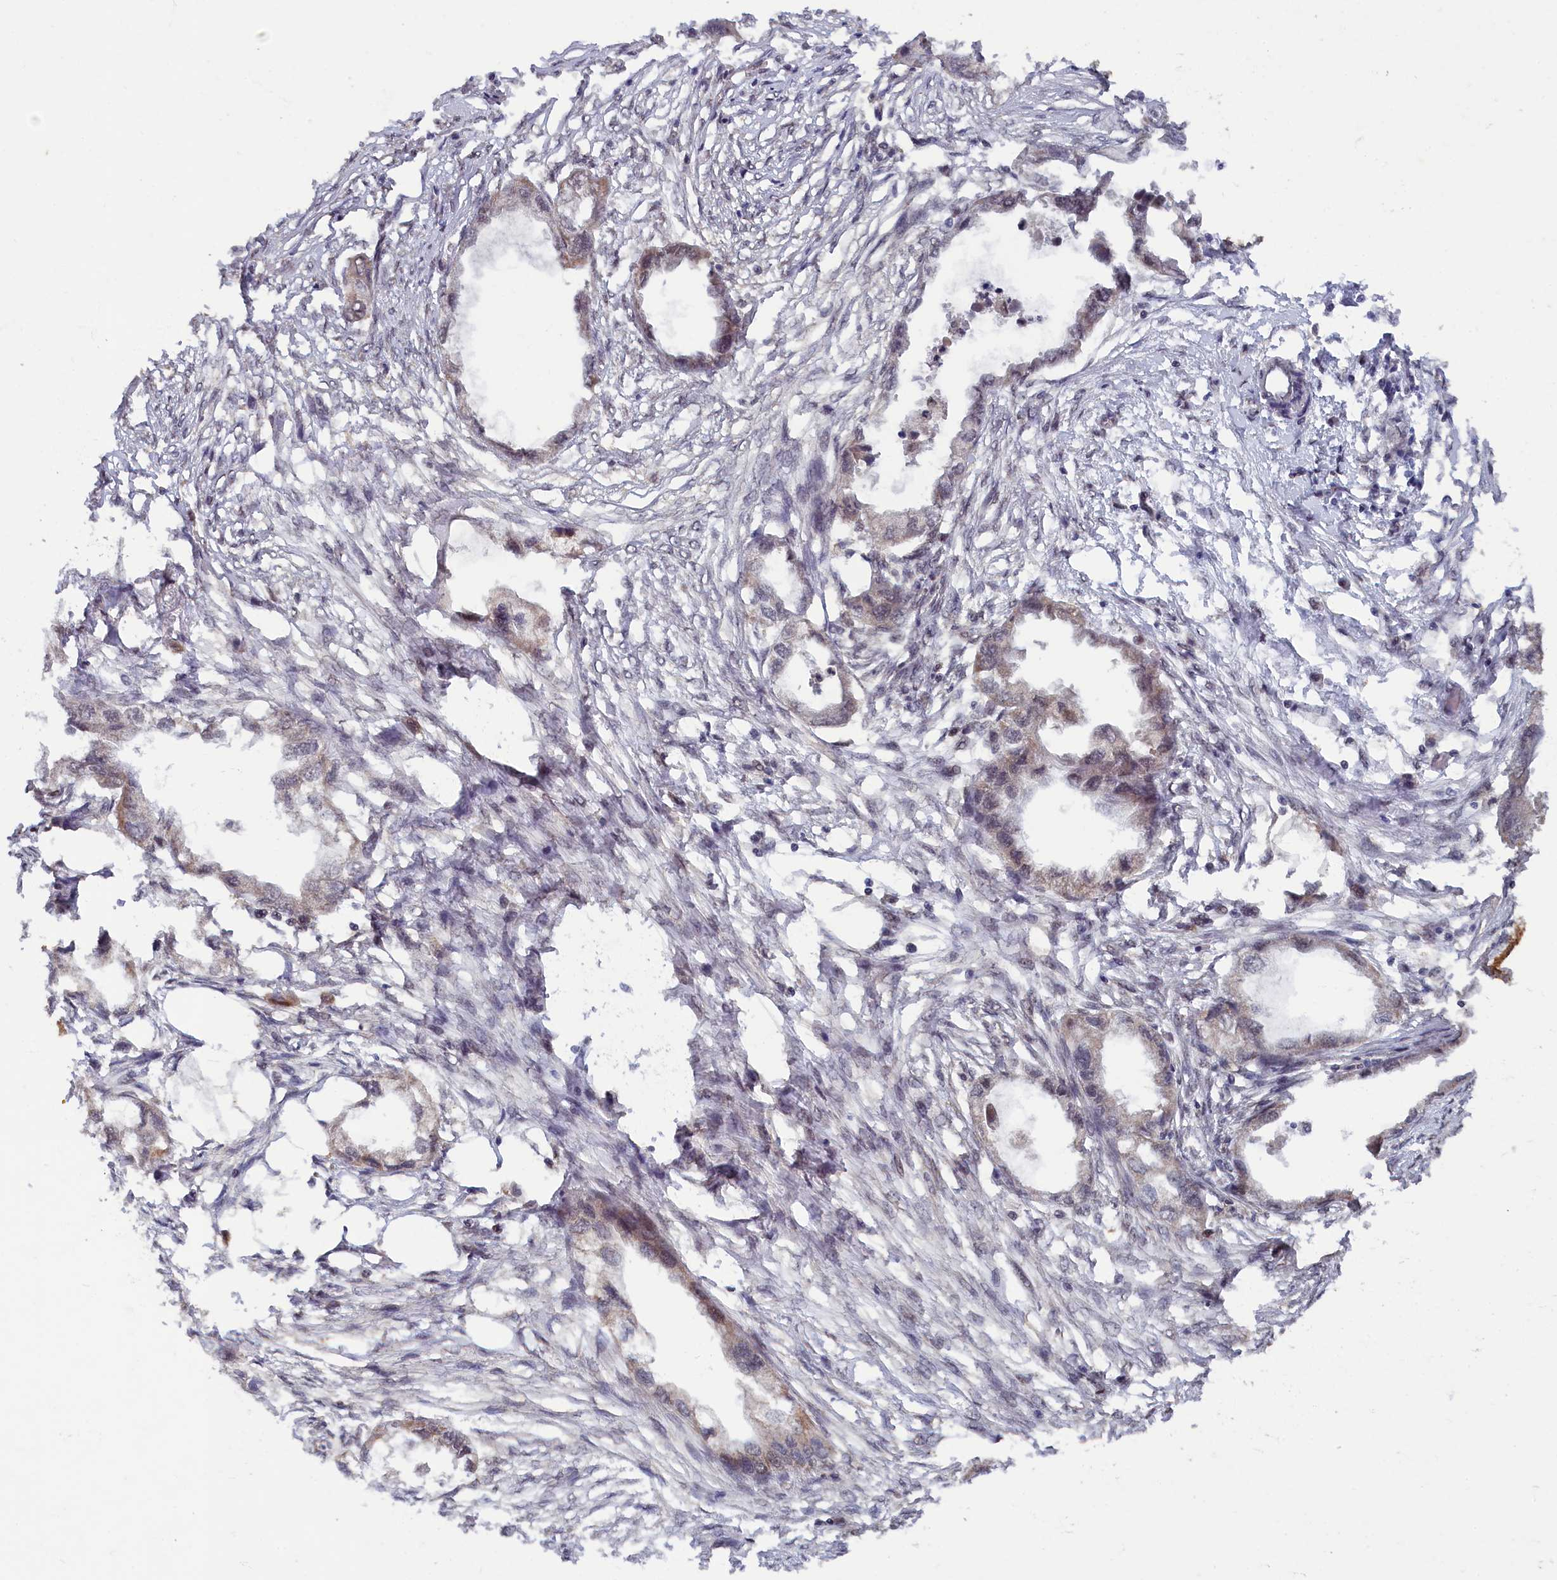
{"staining": {"intensity": "weak", "quantity": "25%-75%", "location": "cytoplasmic/membranous,nuclear"}, "tissue": "endometrial cancer", "cell_type": "Tumor cells", "image_type": "cancer", "snomed": [{"axis": "morphology", "description": "Adenocarcinoma, NOS"}, {"axis": "morphology", "description": "Adenocarcinoma, metastatic, NOS"}, {"axis": "topography", "description": "Adipose tissue"}, {"axis": "topography", "description": "Endometrium"}], "caption": "Weak cytoplasmic/membranous and nuclear expression is identified in about 25%-75% of tumor cells in endometrial cancer. Nuclei are stained in blue.", "gene": "BRCA1", "patient": {"sex": "female", "age": 67}}